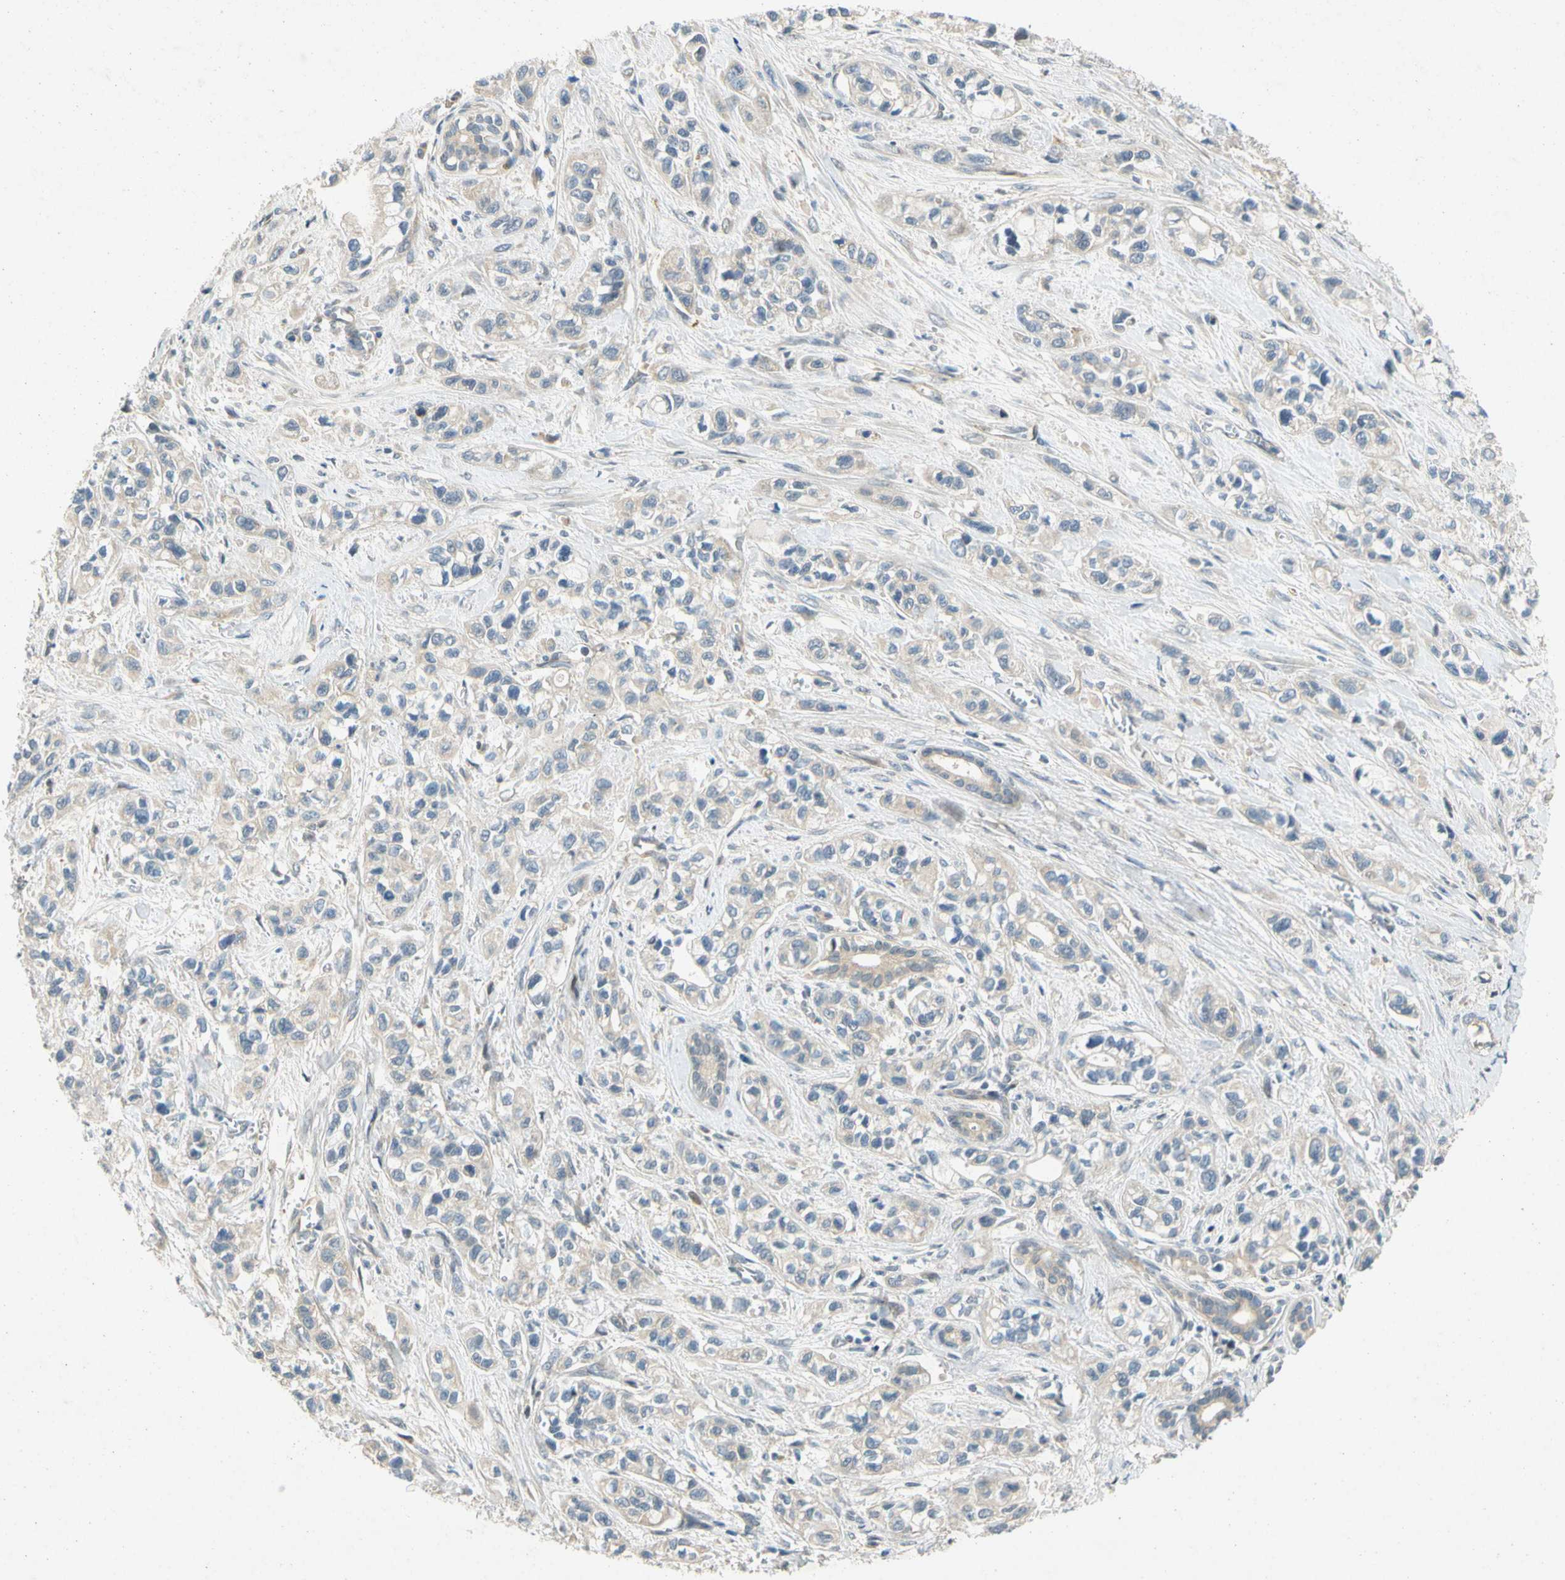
{"staining": {"intensity": "weak", "quantity": "25%-75%", "location": "cytoplasmic/membranous"}, "tissue": "pancreatic cancer", "cell_type": "Tumor cells", "image_type": "cancer", "snomed": [{"axis": "morphology", "description": "Adenocarcinoma, NOS"}, {"axis": "topography", "description": "Pancreas"}], "caption": "IHC photomicrograph of neoplastic tissue: pancreatic adenocarcinoma stained using immunohistochemistry (IHC) shows low levels of weak protein expression localized specifically in the cytoplasmic/membranous of tumor cells, appearing as a cytoplasmic/membranous brown color.", "gene": "GATD1", "patient": {"sex": "male", "age": 74}}